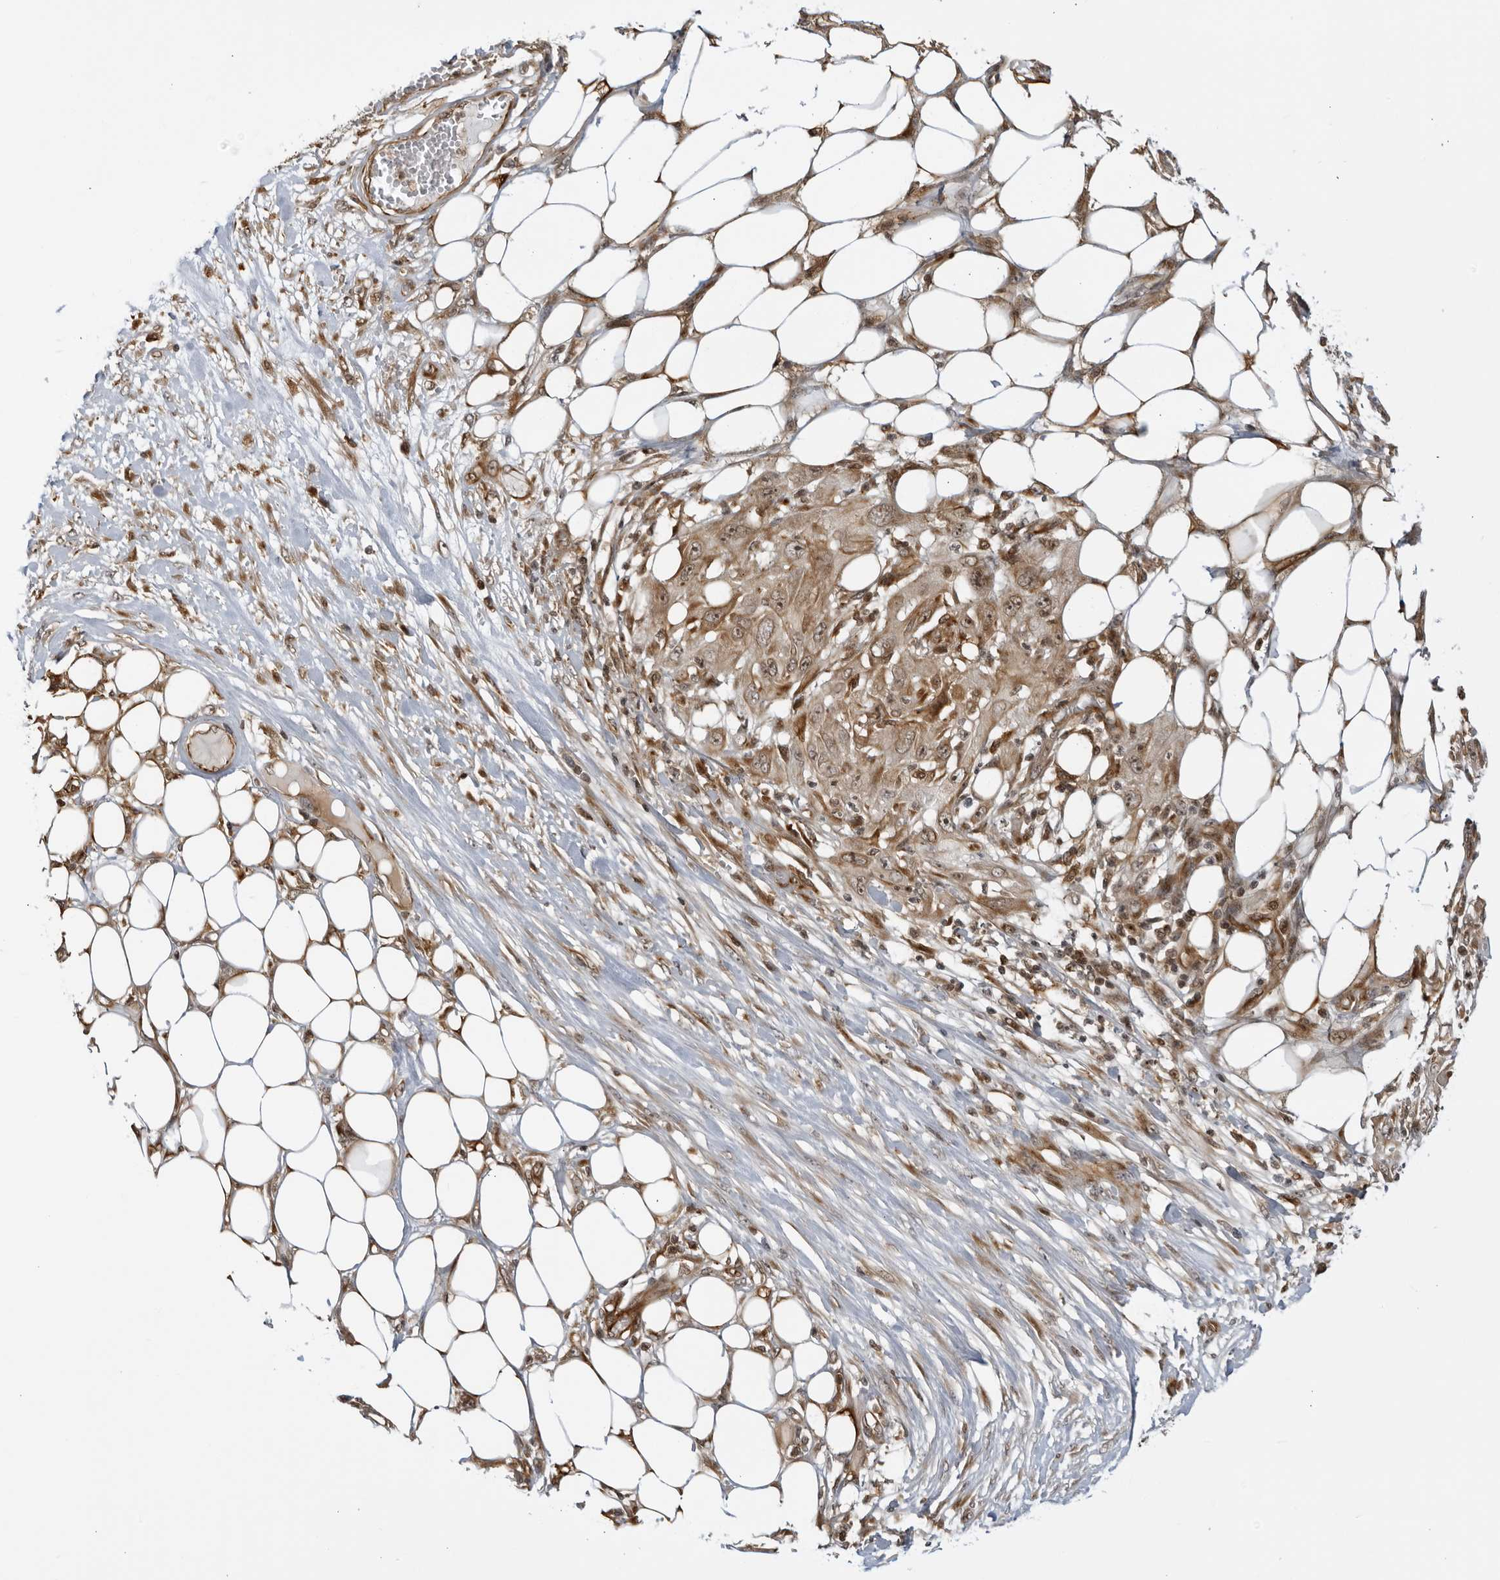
{"staining": {"intensity": "moderate", "quantity": ">75%", "location": "cytoplasmic/membranous,nuclear"}, "tissue": "skin cancer", "cell_type": "Tumor cells", "image_type": "cancer", "snomed": [{"axis": "morphology", "description": "Squamous cell carcinoma, NOS"}, {"axis": "morphology", "description": "Squamous cell carcinoma, metastatic, NOS"}, {"axis": "topography", "description": "Skin"}, {"axis": "topography", "description": "Lymph node"}], "caption": "Moderate cytoplasmic/membranous and nuclear staining is seen in about >75% of tumor cells in skin cancer.", "gene": "TCF21", "patient": {"sex": "male", "age": 75}}